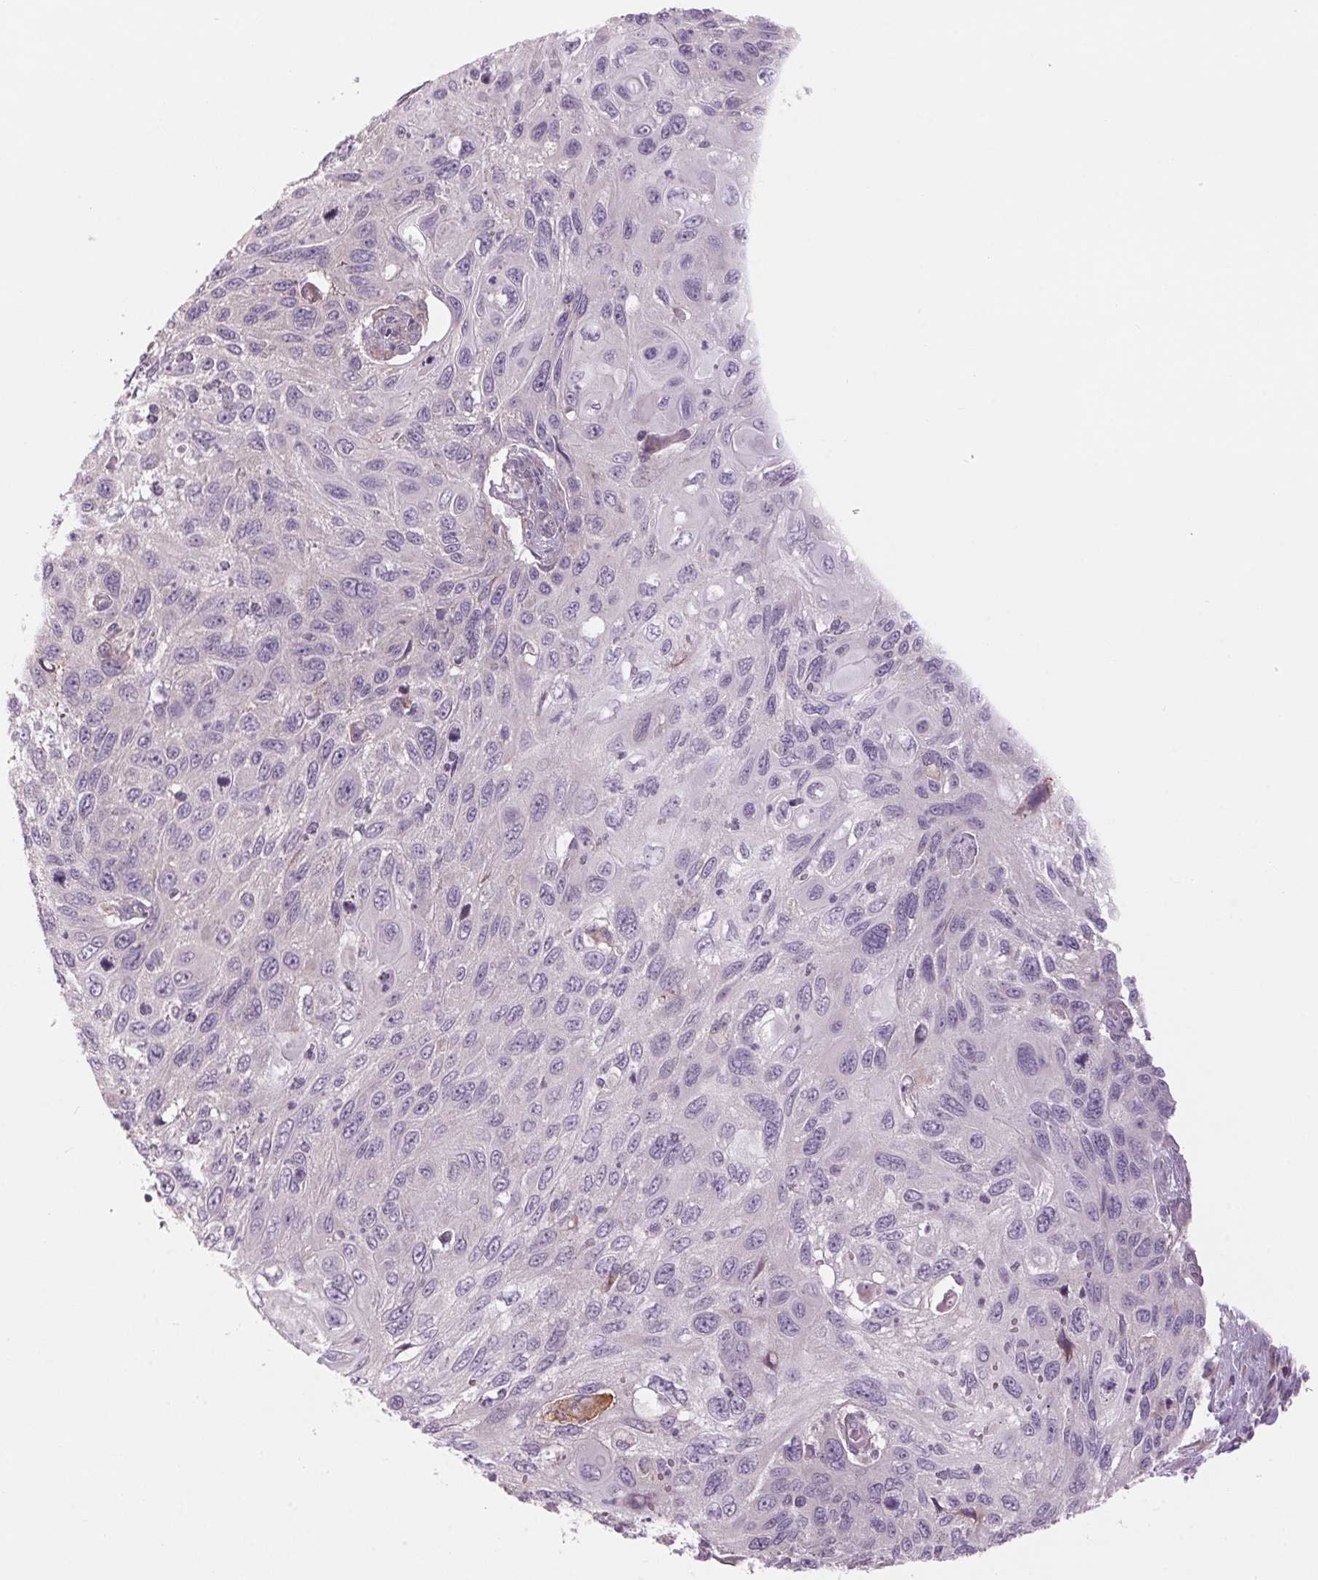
{"staining": {"intensity": "negative", "quantity": "none", "location": "none"}, "tissue": "cervical cancer", "cell_type": "Tumor cells", "image_type": "cancer", "snomed": [{"axis": "morphology", "description": "Squamous cell carcinoma, NOS"}, {"axis": "topography", "description": "Cervix"}], "caption": "IHC of human cervical squamous cell carcinoma reveals no positivity in tumor cells.", "gene": "GNMT", "patient": {"sex": "female", "age": 70}}